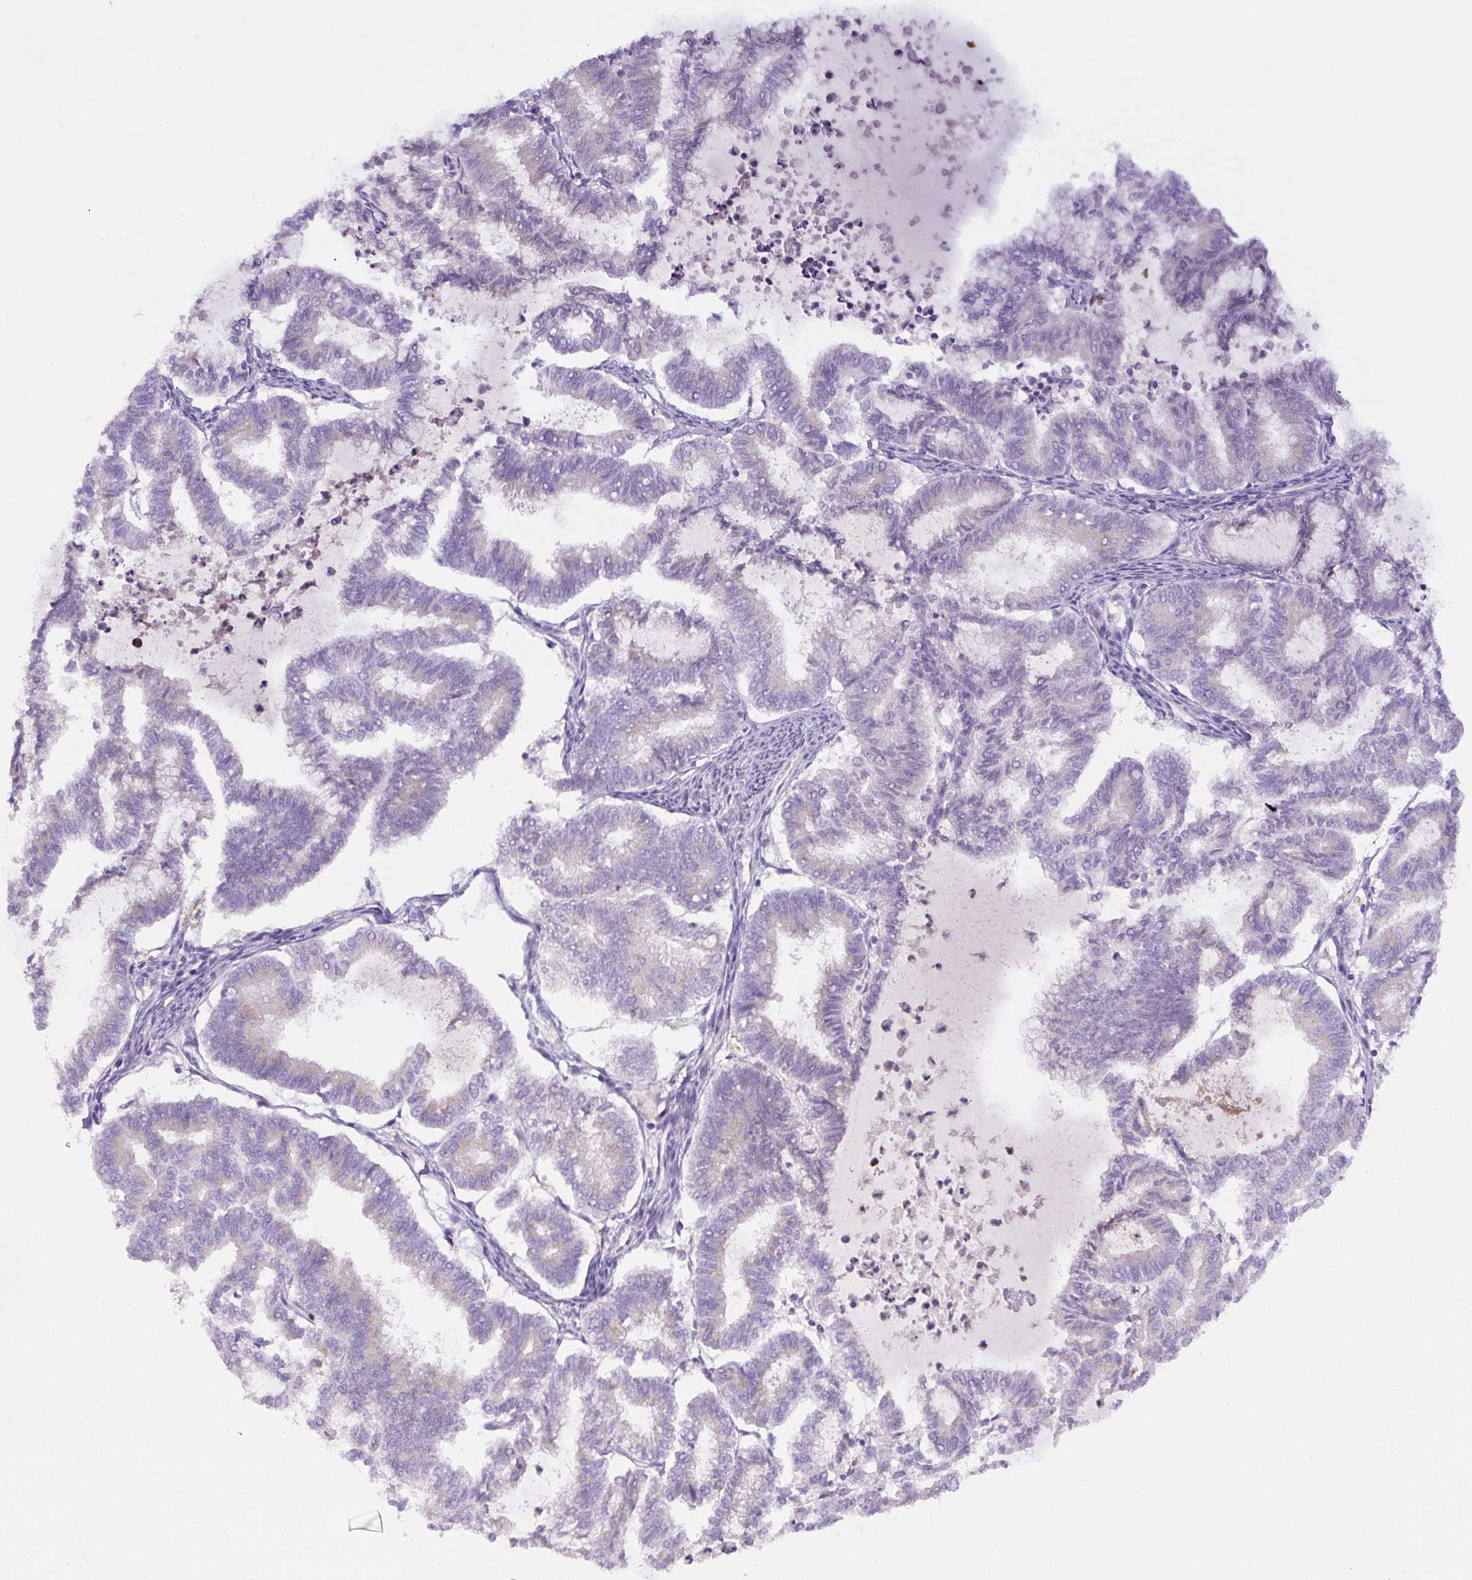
{"staining": {"intensity": "negative", "quantity": "none", "location": "none"}, "tissue": "endometrial cancer", "cell_type": "Tumor cells", "image_type": "cancer", "snomed": [{"axis": "morphology", "description": "Adenocarcinoma, NOS"}, {"axis": "topography", "description": "Endometrium"}], "caption": "Immunohistochemistry (IHC) histopathology image of neoplastic tissue: endometrial cancer stained with DAB displays no significant protein staining in tumor cells.", "gene": "B3GALT5", "patient": {"sex": "female", "age": 79}}